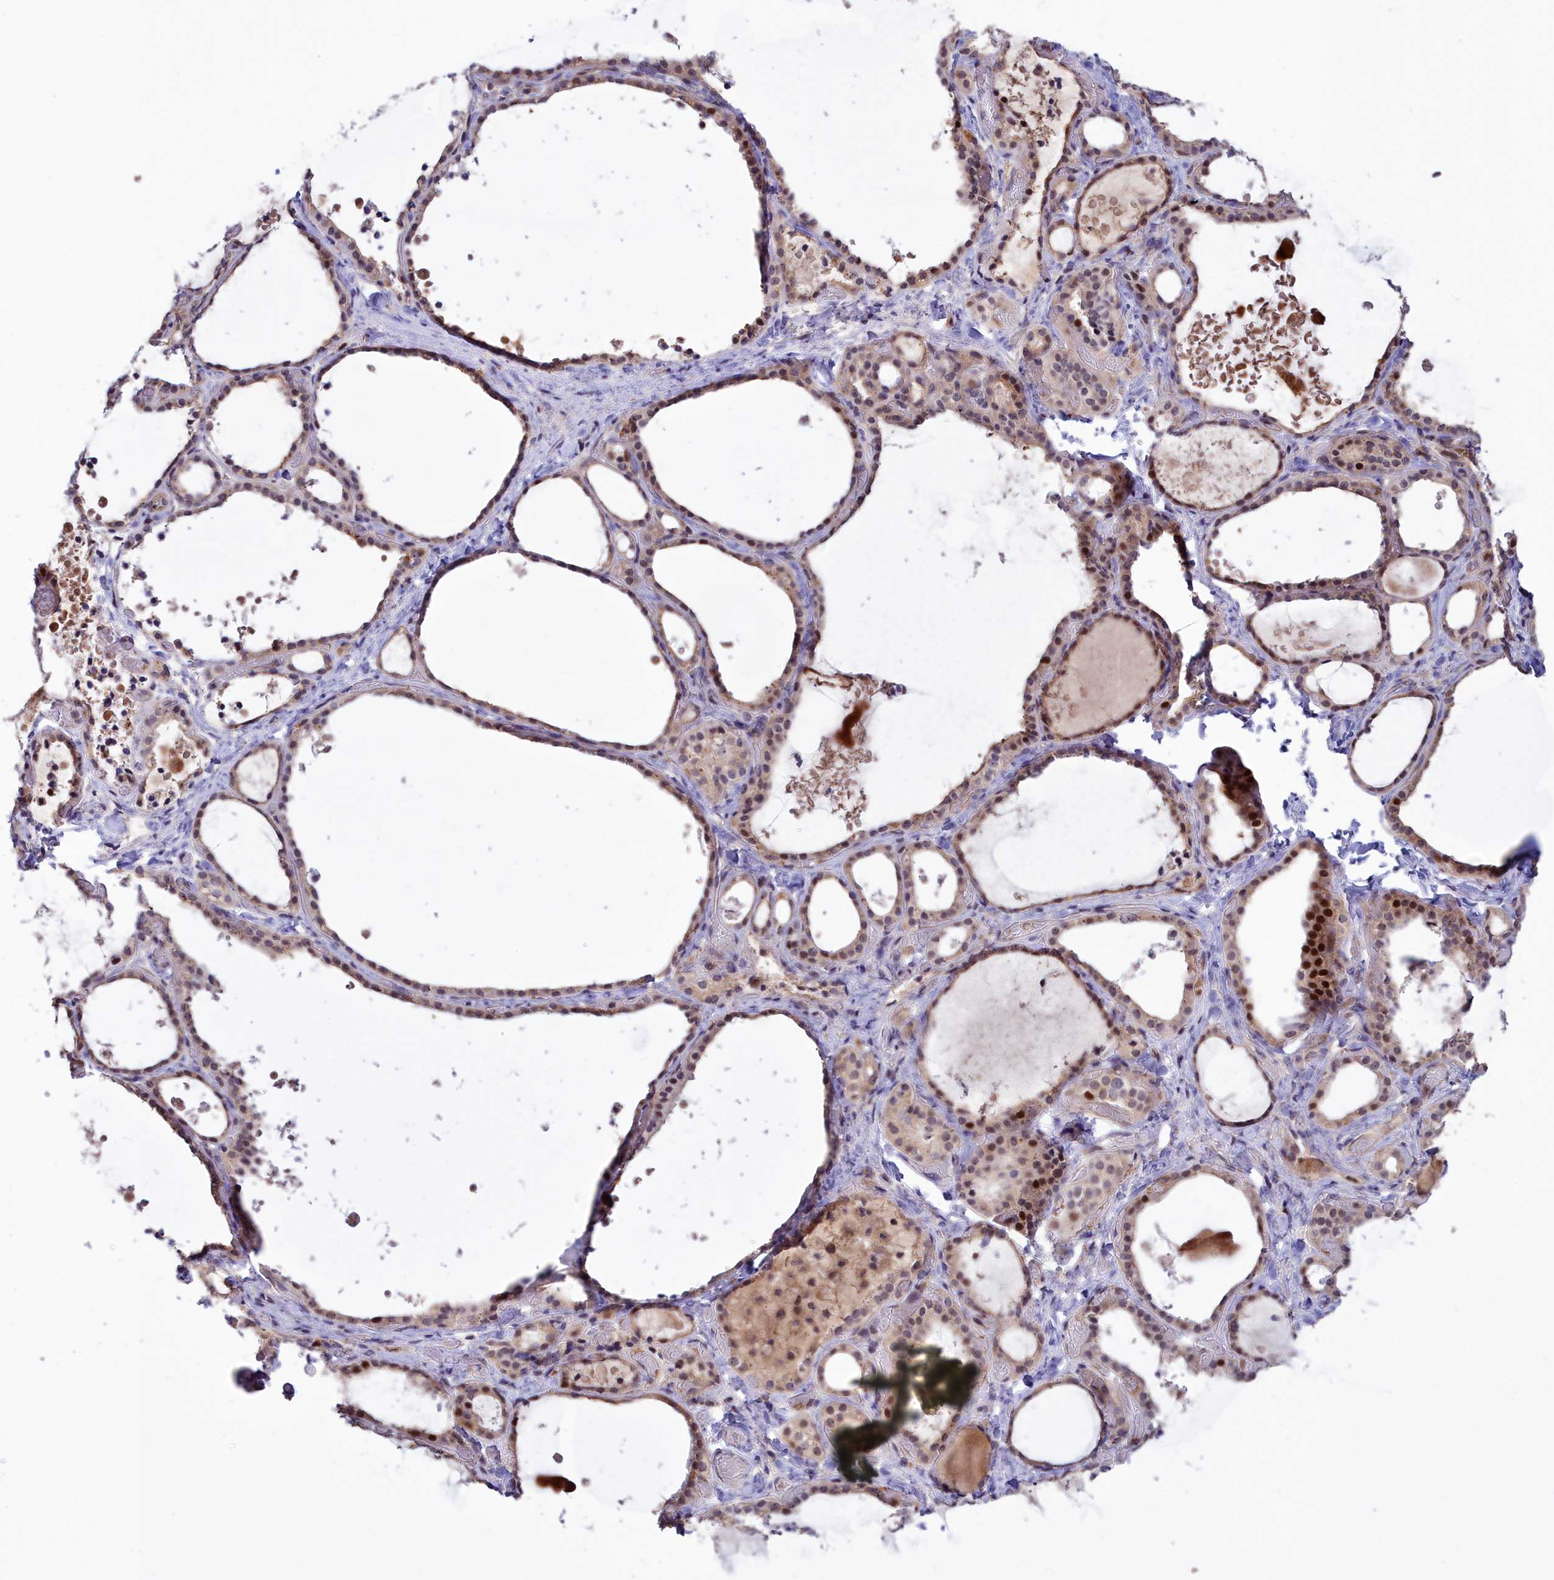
{"staining": {"intensity": "weak", "quantity": "25%-75%", "location": "cytoplasmic/membranous"}, "tissue": "thyroid gland", "cell_type": "Glandular cells", "image_type": "normal", "snomed": [{"axis": "morphology", "description": "Normal tissue, NOS"}, {"axis": "topography", "description": "Thyroid gland"}], "caption": "DAB immunohistochemical staining of unremarkable human thyroid gland displays weak cytoplasmic/membranous protein expression in approximately 25%-75% of glandular cells.", "gene": "NEURL4", "patient": {"sex": "female", "age": 44}}